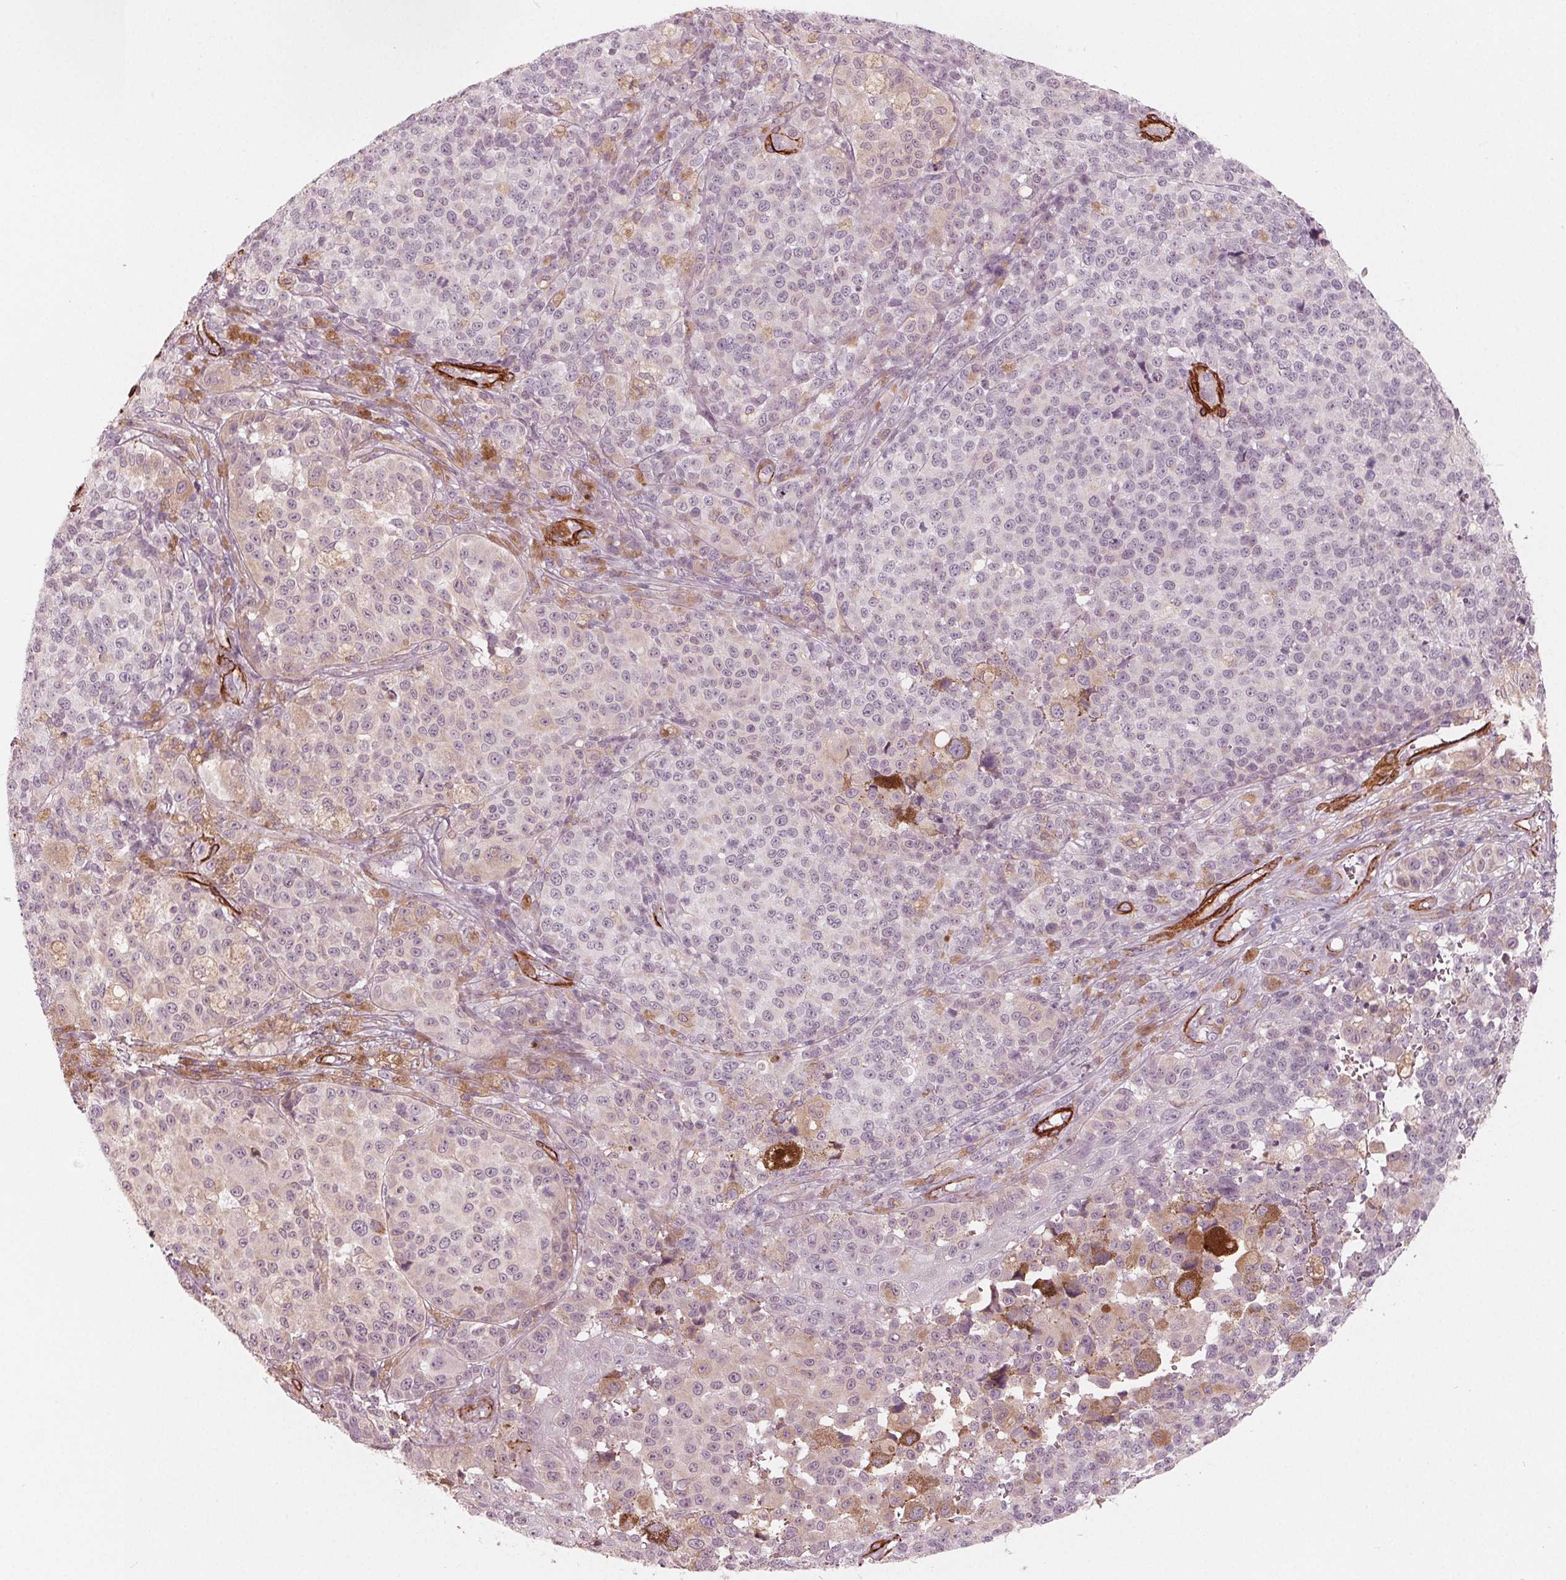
{"staining": {"intensity": "negative", "quantity": "none", "location": "none"}, "tissue": "melanoma", "cell_type": "Tumor cells", "image_type": "cancer", "snomed": [{"axis": "morphology", "description": "Malignant melanoma, NOS"}, {"axis": "topography", "description": "Skin"}], "caption": "The immunohistochemistry histopathology image has no significant expression in tumor cells of malignant melanoma tissue. (Brightfield microscopy of DAB immunohistochemistry at high magnification).", "gene": "MIER3", "patient": {"sex": "female", "age": 58}}